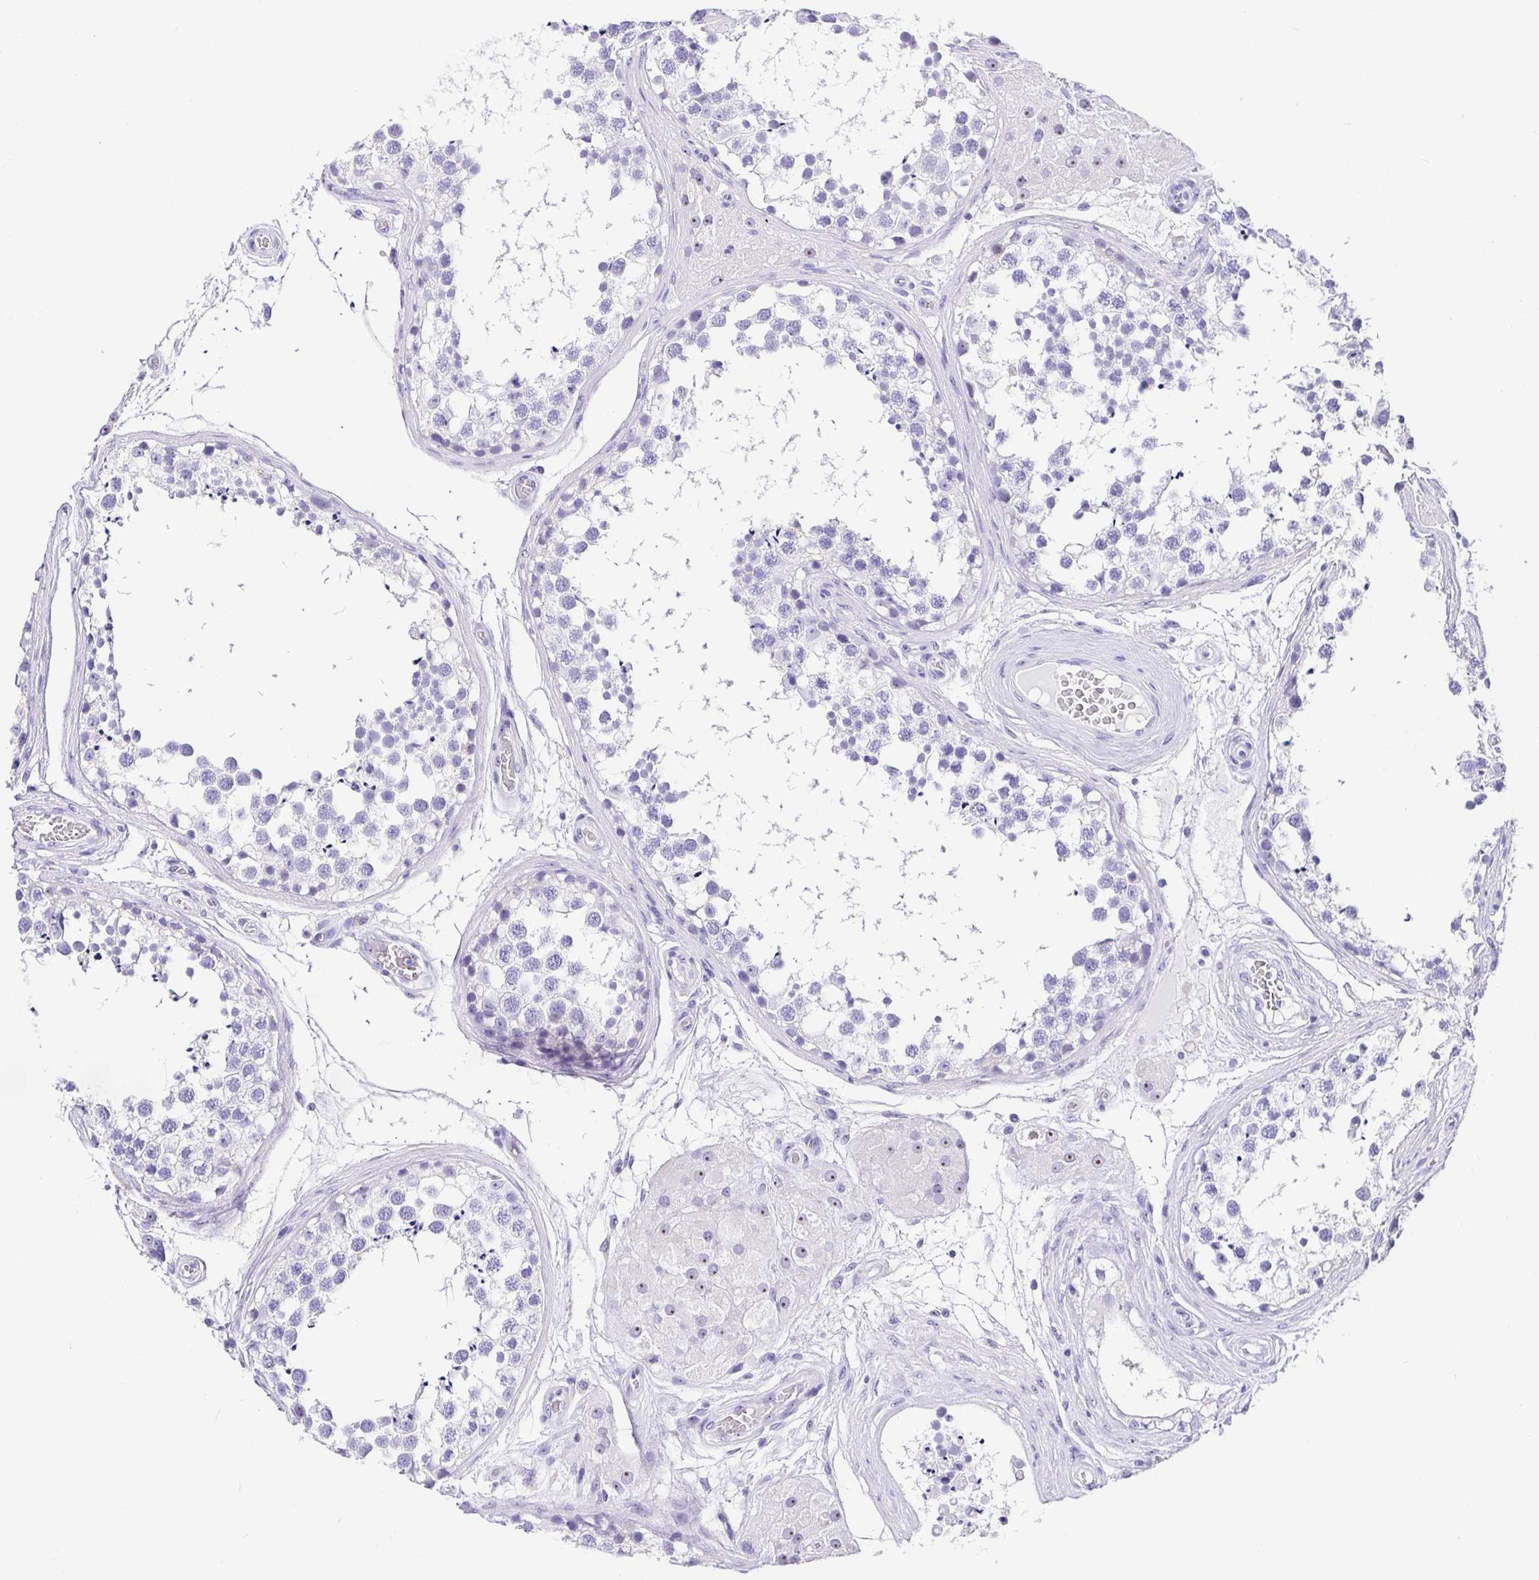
{"staining": {"intensity": "negative", "quantity": "none", "location": "none"}, "tissue": "testis", "cell_type": "Cells in seminiferous ducts", "image_type": "normal", "snomed": [{"axis": "morphology", "description": "Normal tissue, NOS"}, {"axis": "morphology", "description": "Seminoma, NOS"}, {"axis": "topography", "description": "Testis"}], "caption": "This is an IHC photomicrograph of unremarkable human testis. There is no expression in cells in seminiferous ducts.", "gene": "PRAMEF18", "patient": {"sex": "male", "age": 65}}